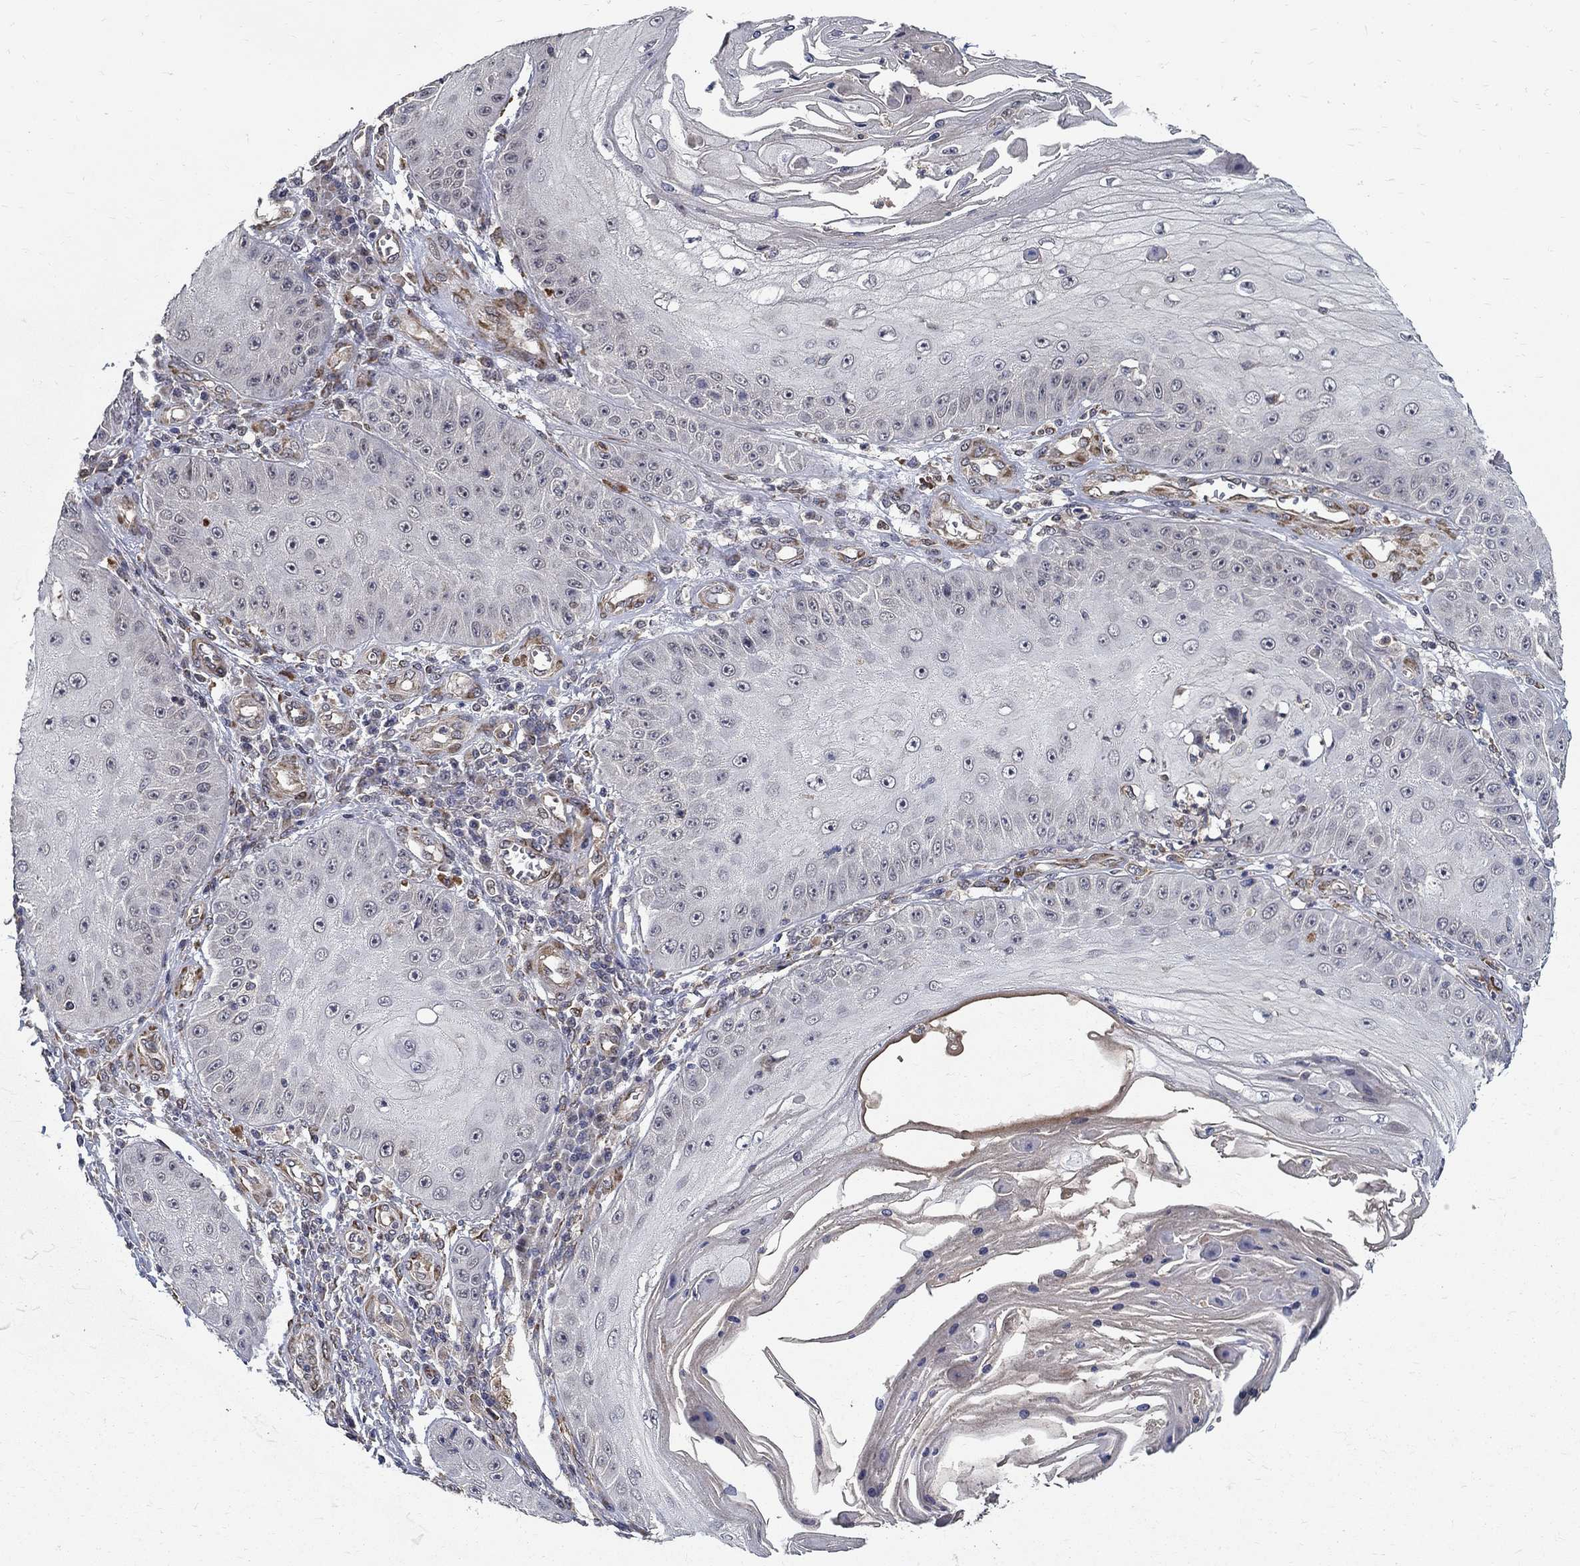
{"staining": {"intensity": "negative", "quantity": "none", "location": "none"}, "tissue": "skin cancer", "cell_type": "Tumor cells", "image_type": "cancer", "snomed": [{"axis": "morphology", "description": "Squamous cell carcinoma, NOS"}, {"axis": "topography", "description": "Skin"}], "caption": "There is no significant expression in tumor cells of skin cancer (squamous cell carcinoma).", "gene": "ZNF594", "patient": {"sex": "male", "age": 70}}